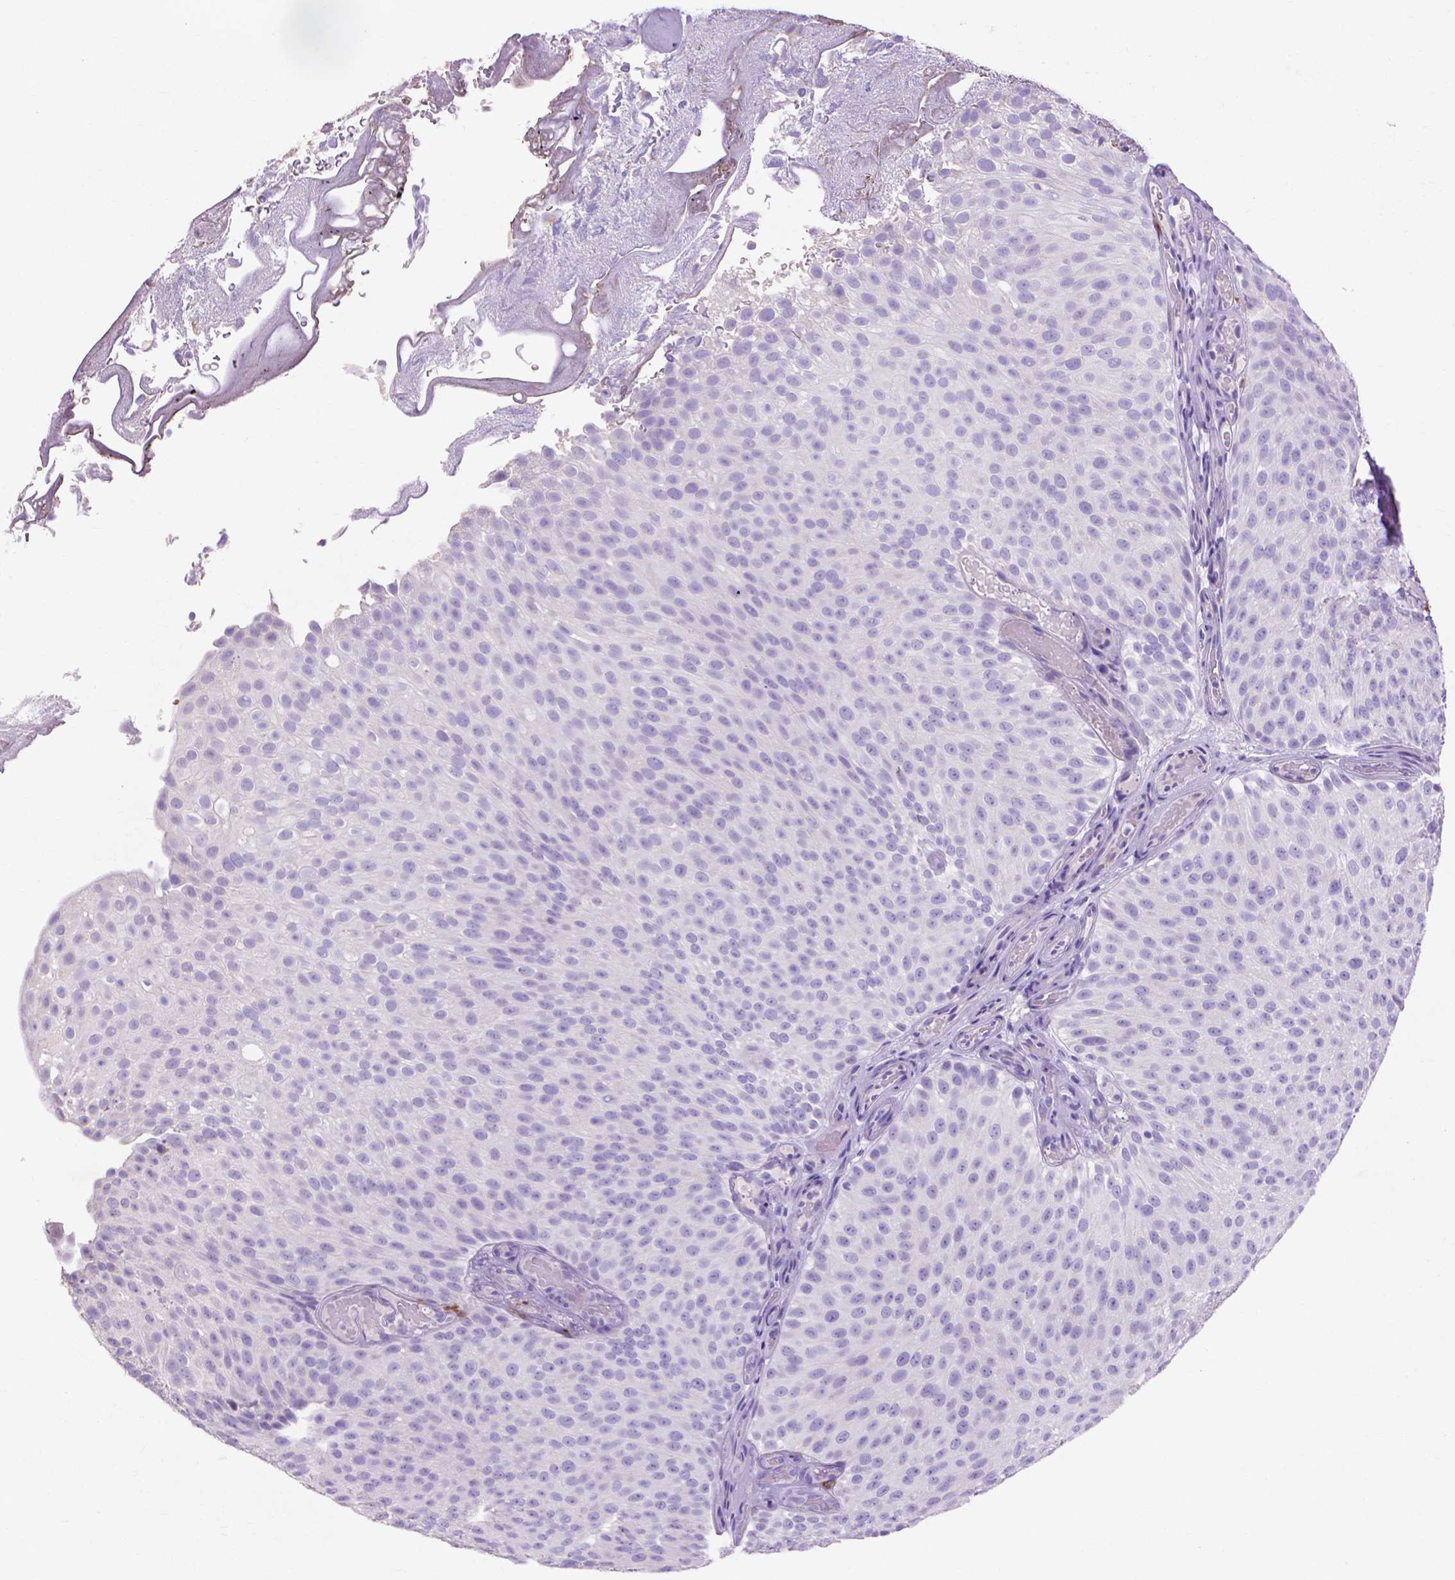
{"staining": {"intensity": "negative", "quantity": "none", "location": "none"}, "tissue": "urothelial cancer", "cell_type": "Tumor cells", "image_type": "cancer", "snomed": [{"axis": "morphology", "description": "Urothelial carcinoma, Low grade"}, {"axis": "topography", "description": "Urinary bladder"}], "caption": "Immunohistochemistry (IHC) of human low-grade urothelial carcinoma demonstrates no positivity in tumor cells.", "gene": "MMP11", "patient": {"sex": "male", "age": 78}}